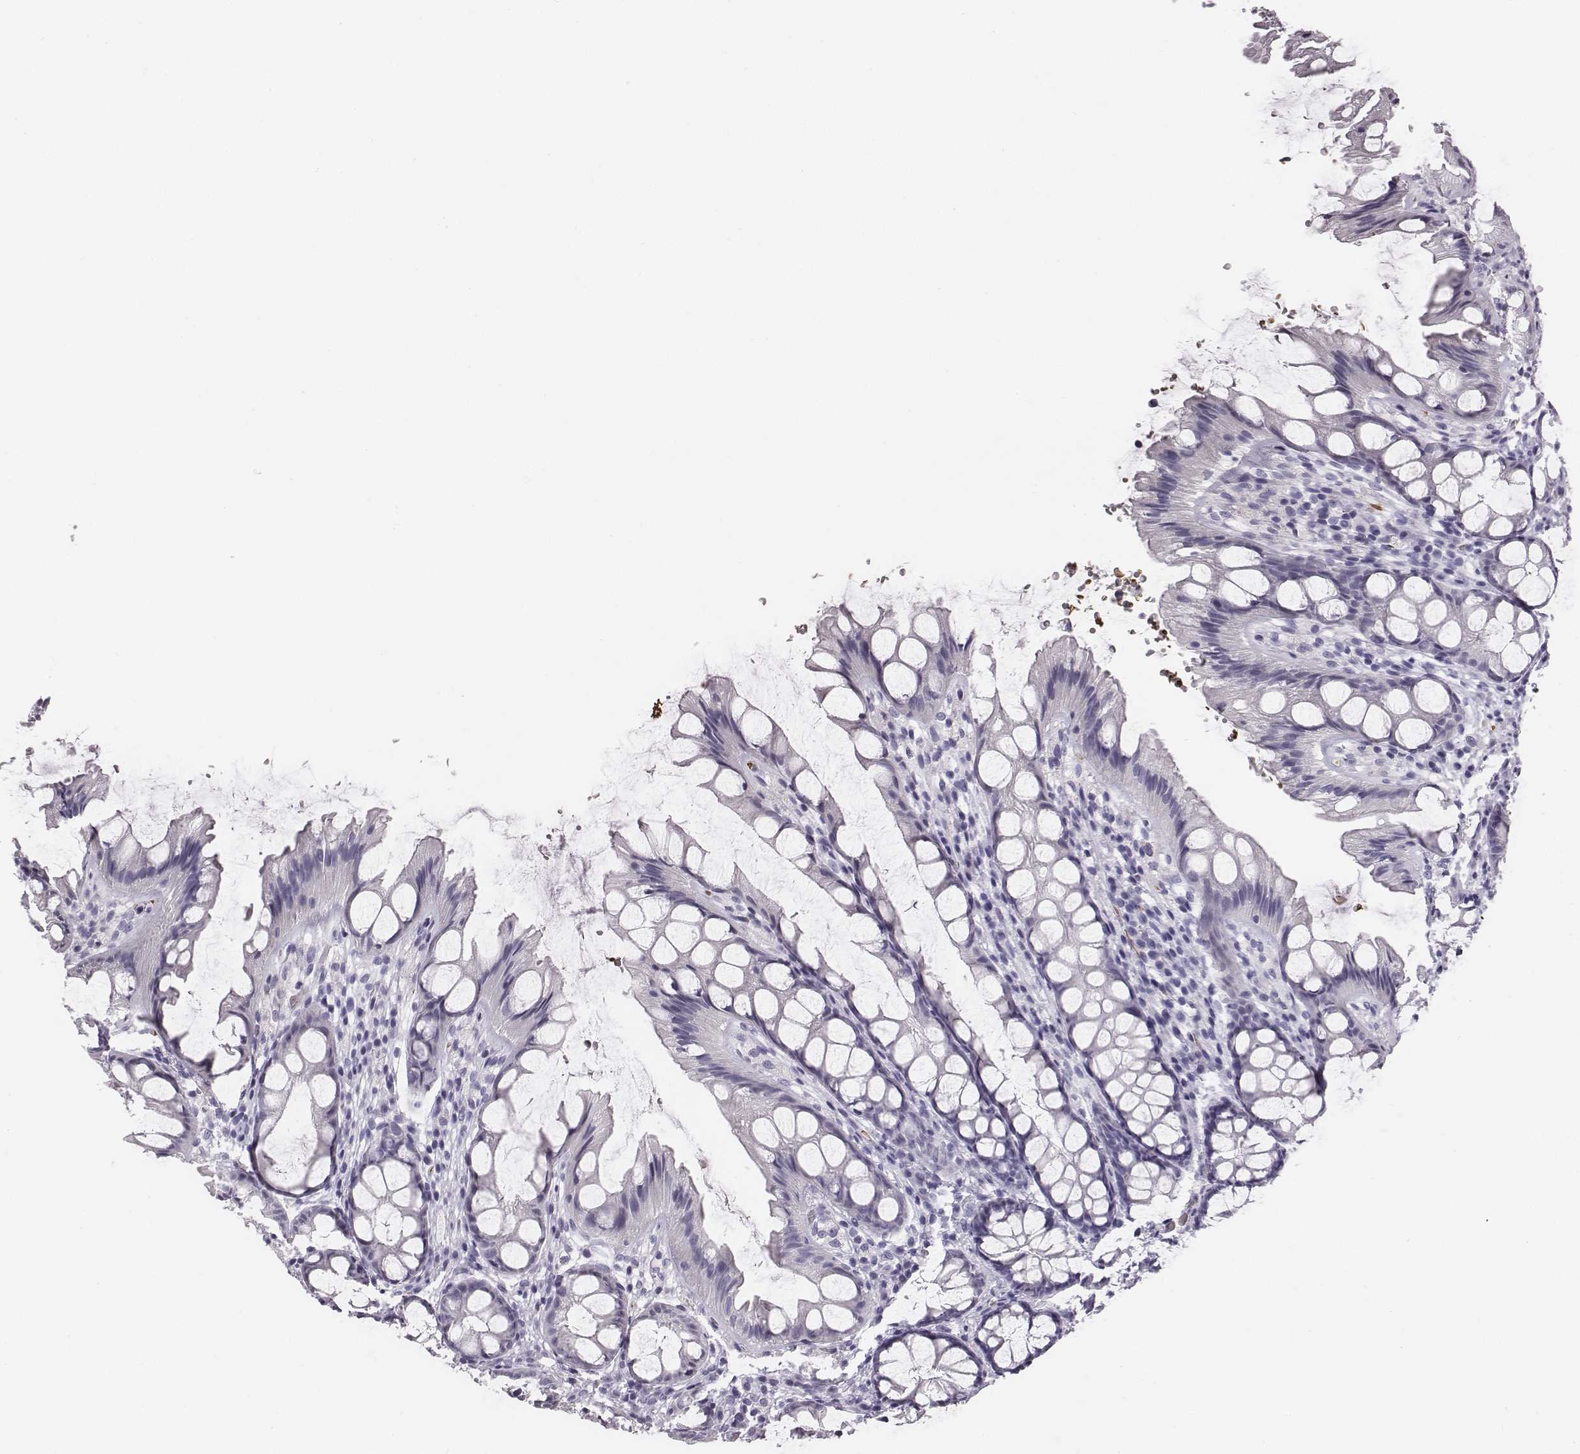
{"staining": {"intensity": "negative", "quantity": "none", "location": "none"}, "tissue": "colon", "cell_type": "Endothelial cells", "image_type": "normal", "snomed": [{"axis": "morphology", "description": "Normal tissue, NOS"}, {"axis": "topography", "description": "Colon"}], "caption": "IHC image of unremarkable human colon stained for a protein (brown), which shows no positivity in endothelial cells.", "gene": "HBZ", "patient": {"sex": "male", "age": 47}}